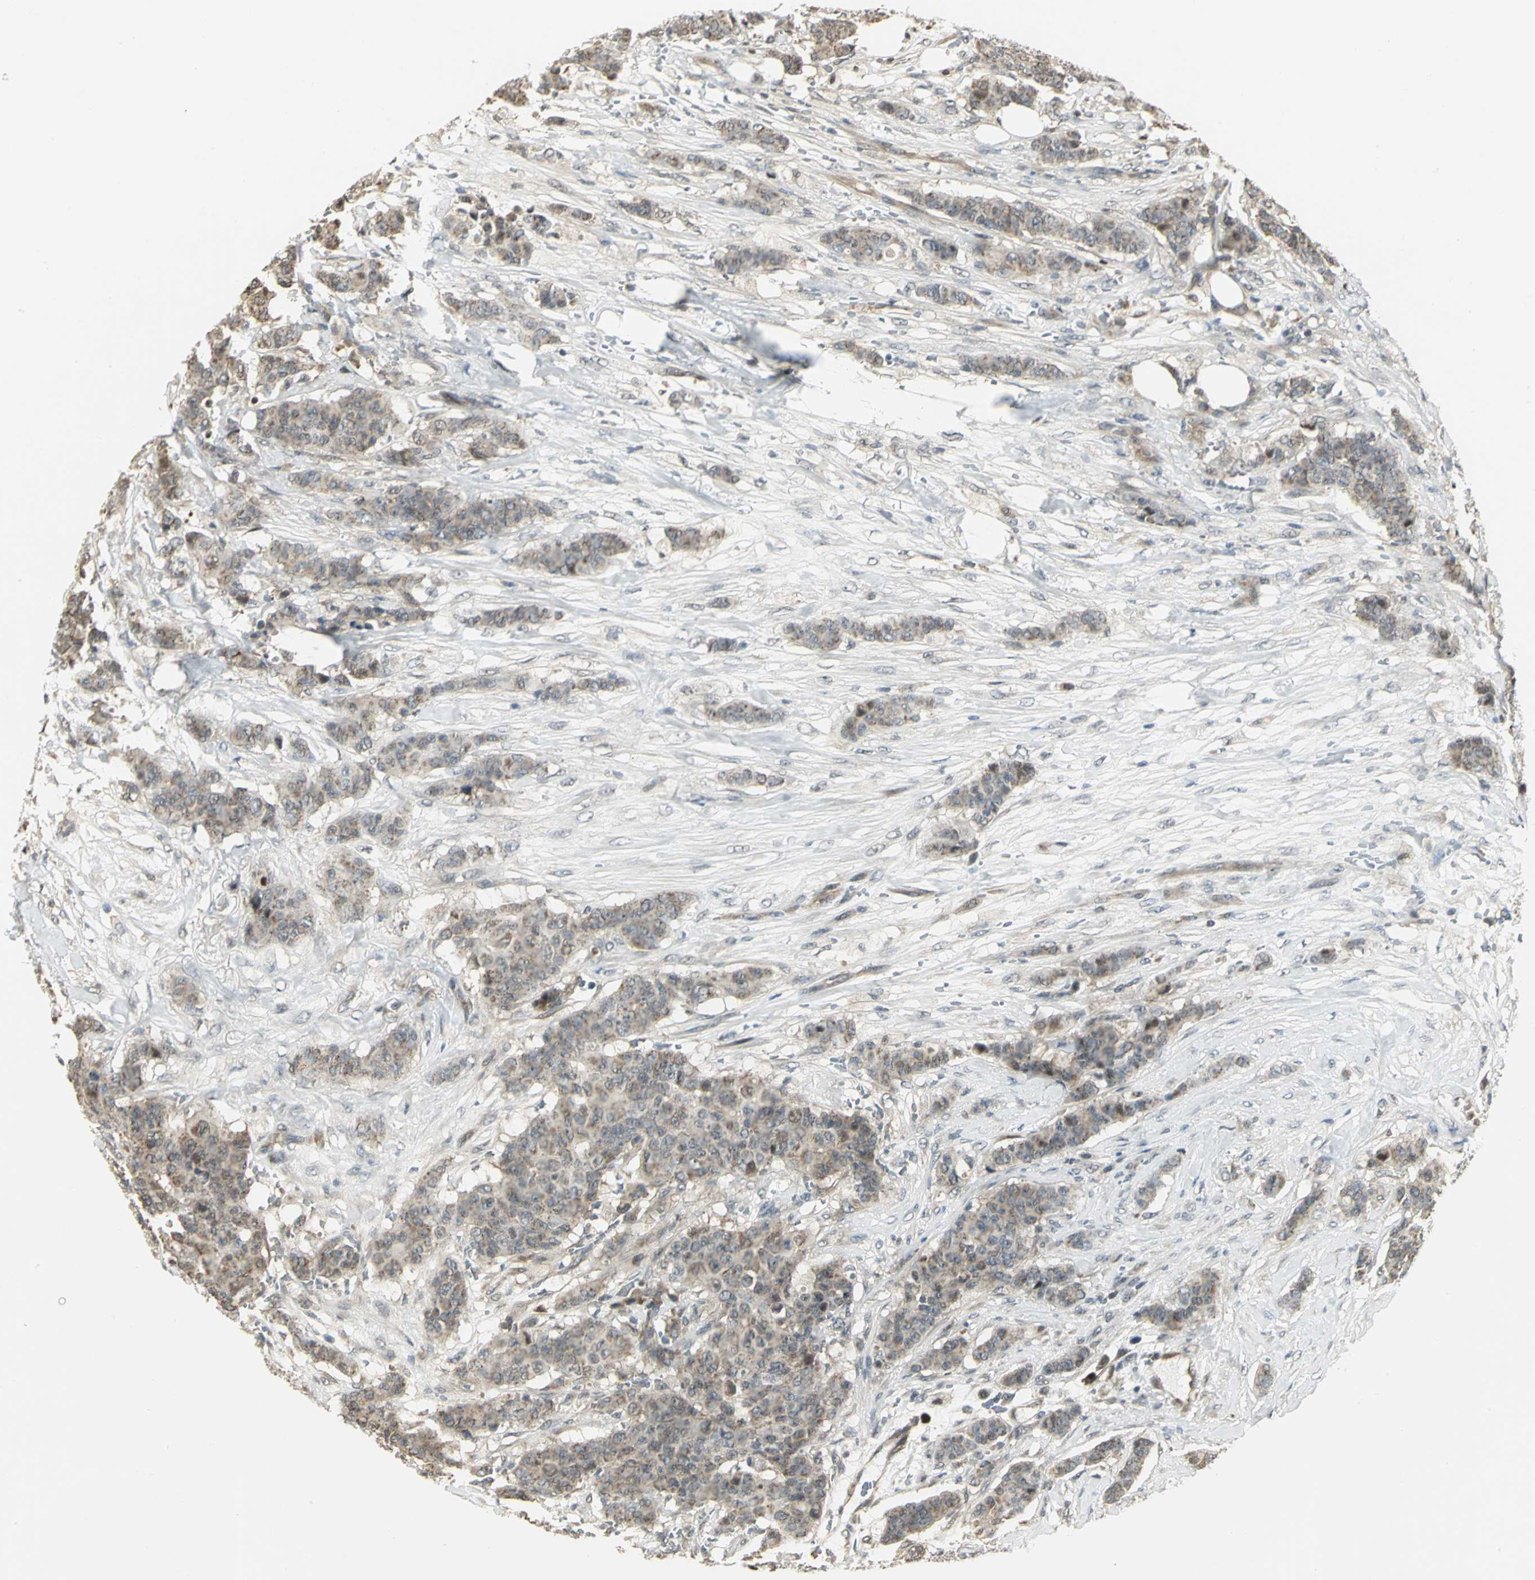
{"staining": {"intensity": "weak", "quantity": ">75%", "location": "cytoplasmic/membranous"}, "tissue": "breast cancer", "cell_type": "Tumor cells", "image_type": "cancer", "snomed": [{"axis": "morphology", "description": "Duct carcinoma"}, {"axis": "topography", "description": "Breast"}], "caption": "Invasive ductal carcinoma (breast) tissue exhibits weak cytoplasmic/membranous positivity in about >75% of tumor cells, visualized by immunohistochemistry.", "gene": "PSMC4", "patient": {"sex": "female", "age": 40}}